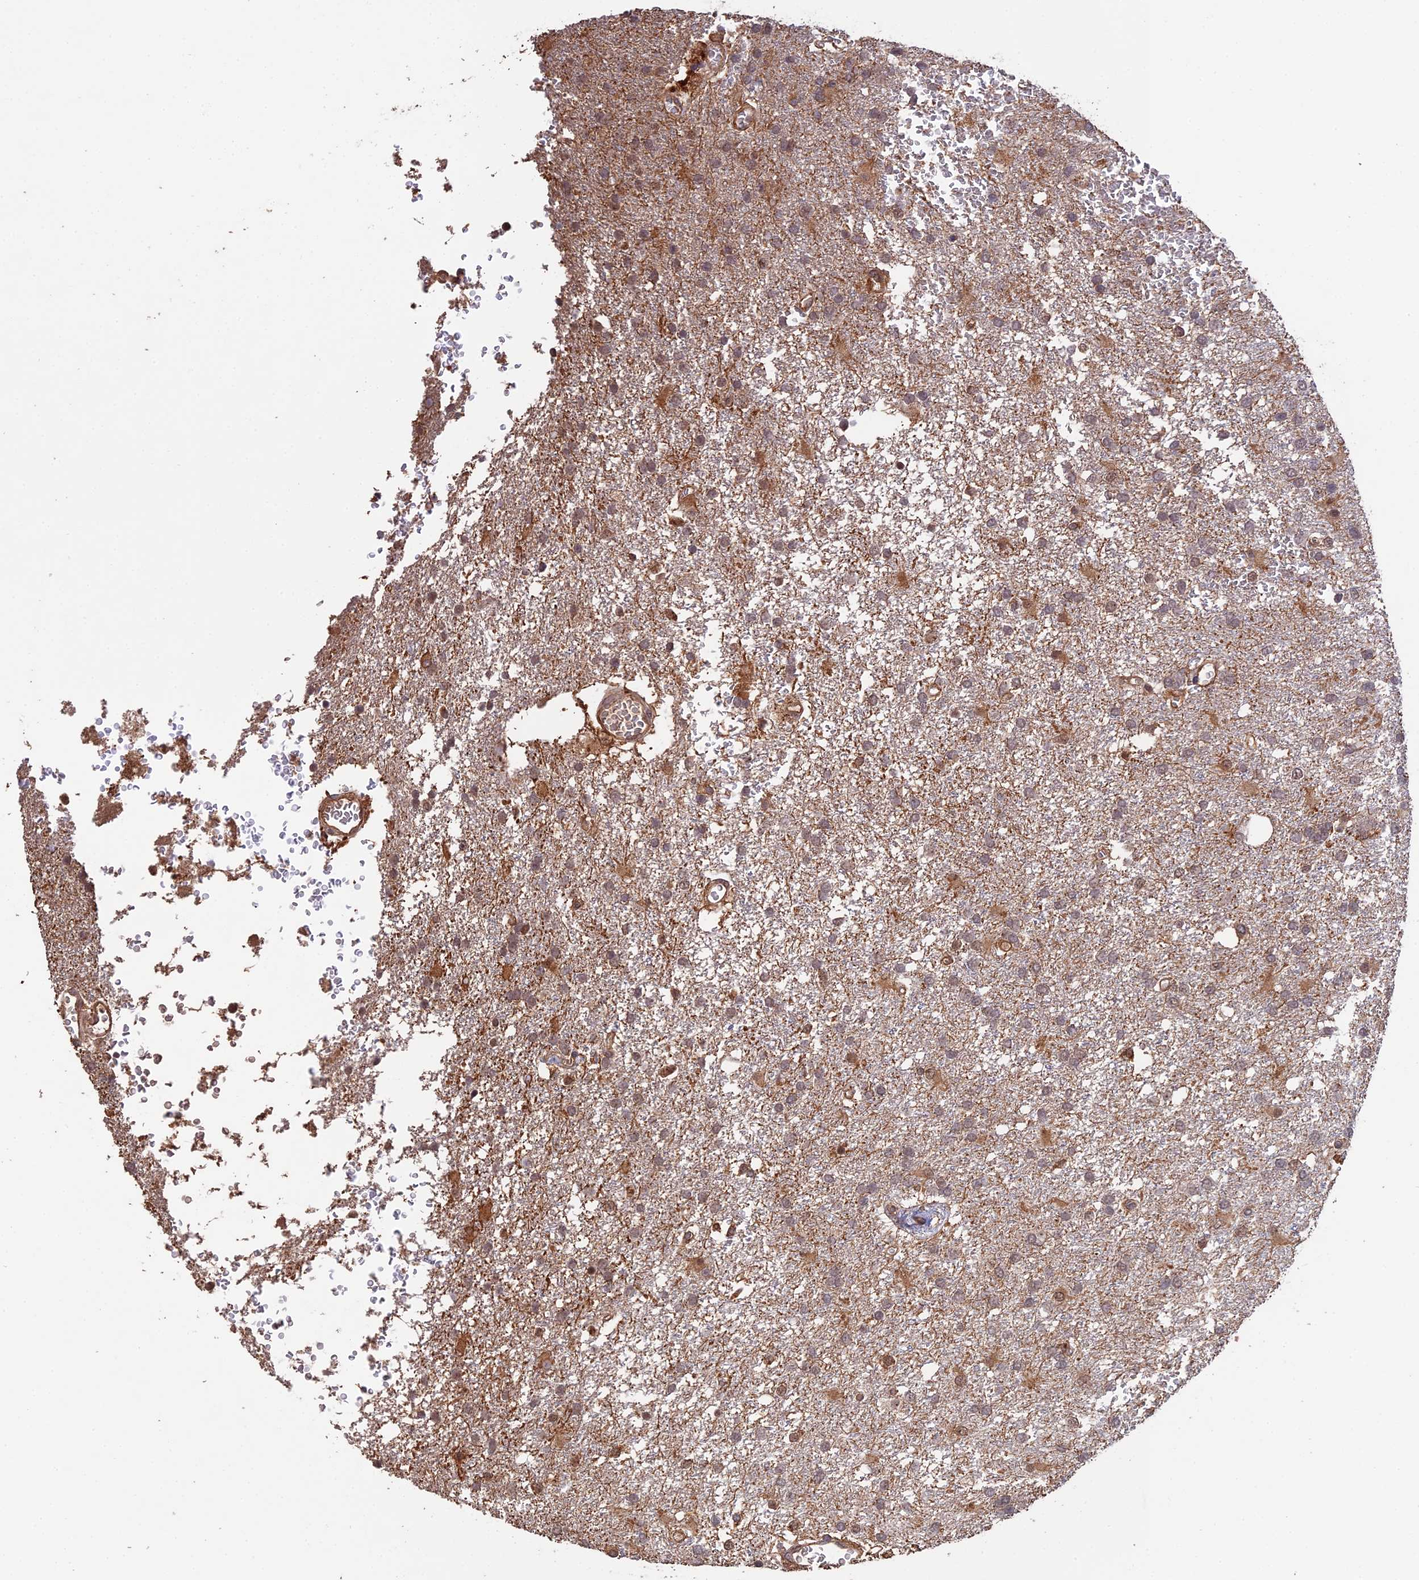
{"staining": {"intensity": "weak", "quantity": "<25%", "location": "cytoplasmic/membranous"}, "tissue": "glioma", "cell_type": "Tumor cells", "image_type": "cancer", "snomed": [{"axis": "morphology", "description": "Glioma, malignant, High grade"}, {"axis": "topography", "description": "Brain"}], "caption": "Image shows no significant protein positivity in tumor cells of malignant glioma (high-grade).", "gene": "RALGAPA2", "patient": {"sex": "female", "age": 74}}